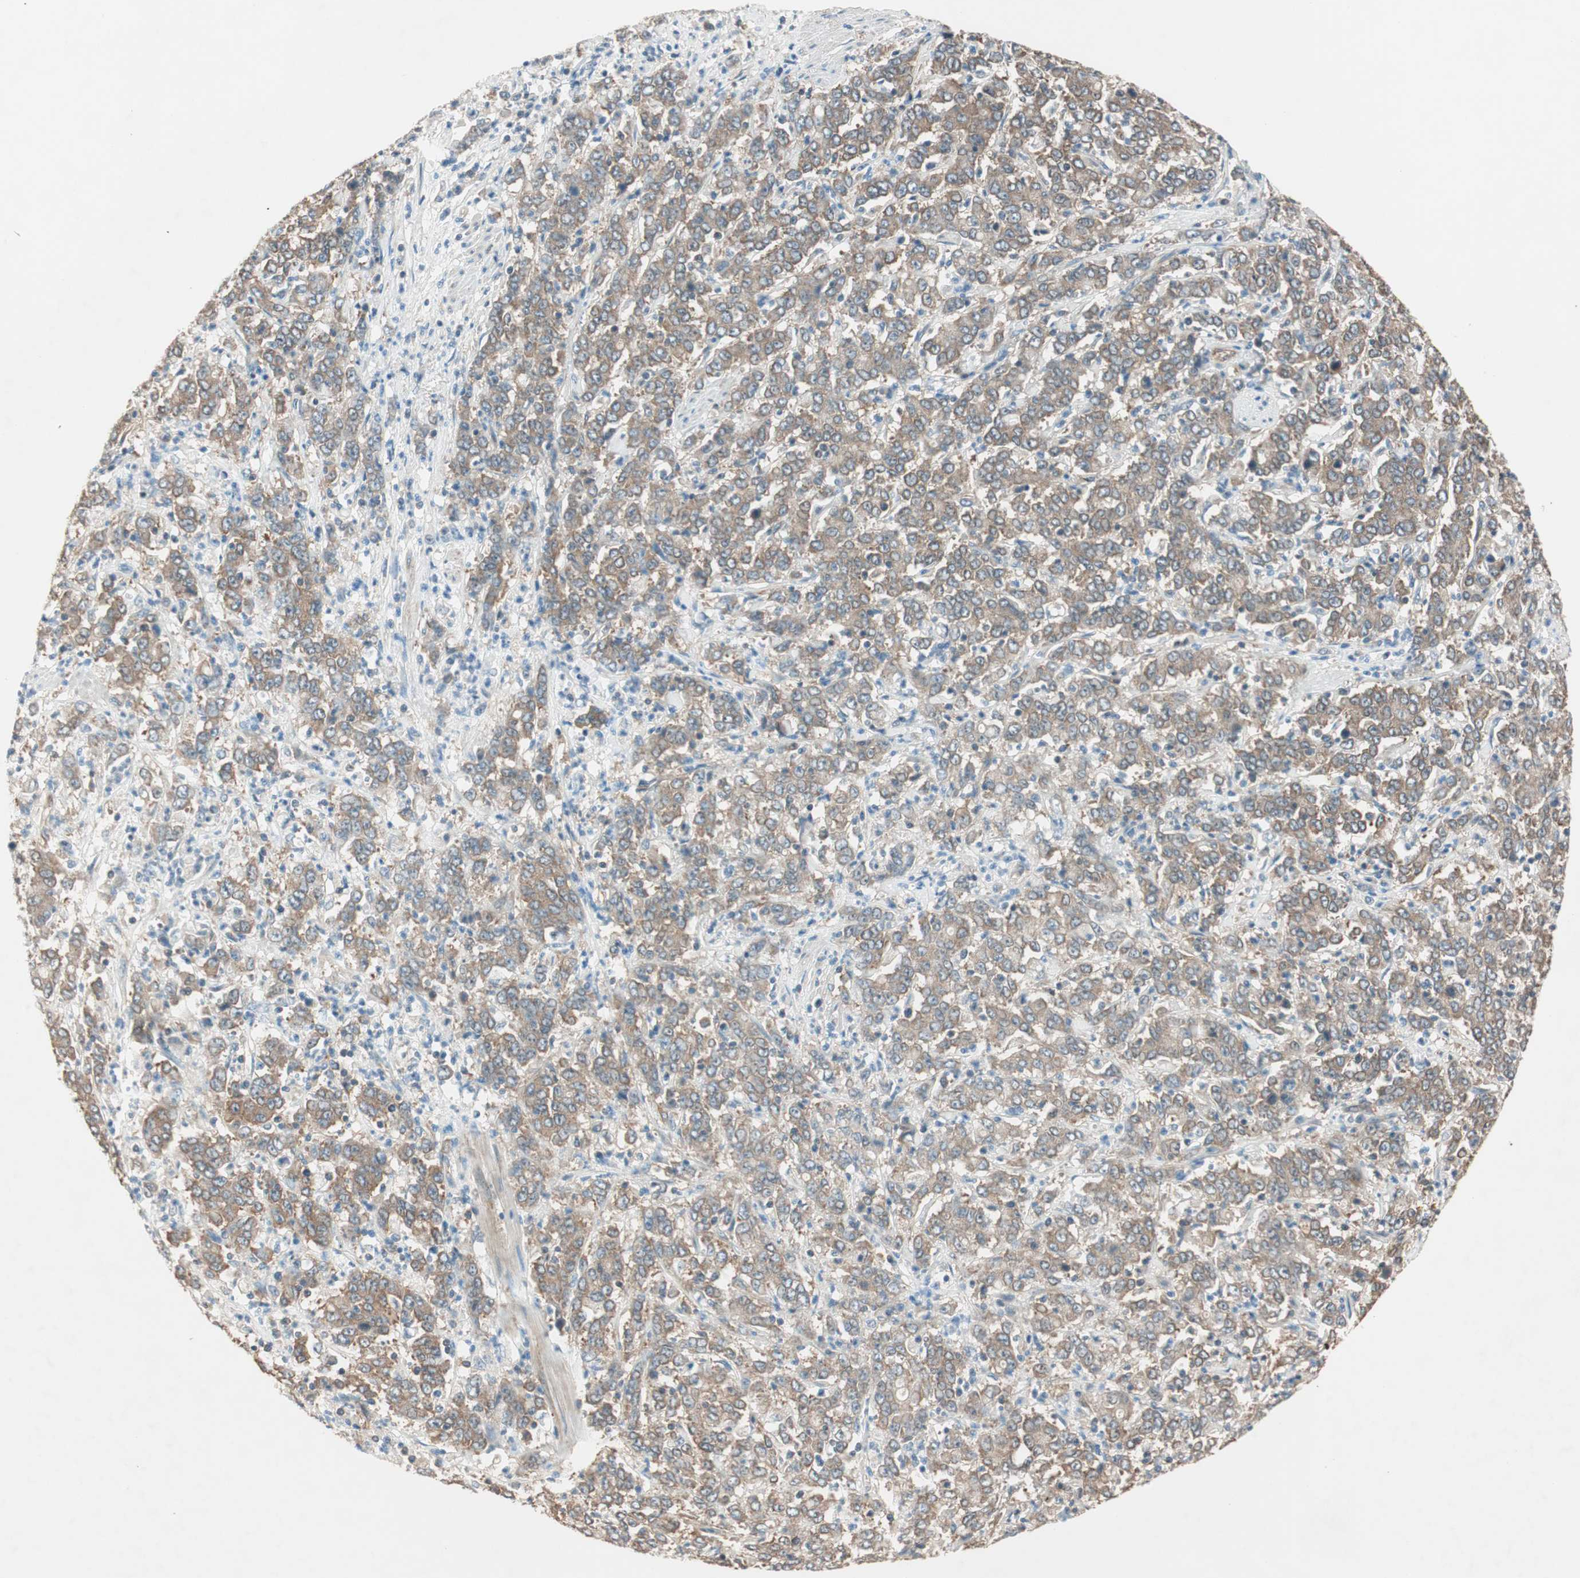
{"staining": {"intensity": "moderate", "quantity": ">75%", "location": "cytoplasmic/membranous"}, "tissue": "stomach cancer", "cell_type": "Tumor cells", "image_type": "cancer", "snomed": [{"axis": "morphology", "description": "Adenocarcinoma, NOS"}, {"axis": "topography", "description": "Stomach, lower"}], "caption": "A histopathology image showing moderate cytoplasmic/membranous staining in about >75% of tumor cells in stomach cancer, as visualized by brown immunohistochemical staining.", "gene": "CC2D1A", "patient": {"sex": "female", "age": 71}}